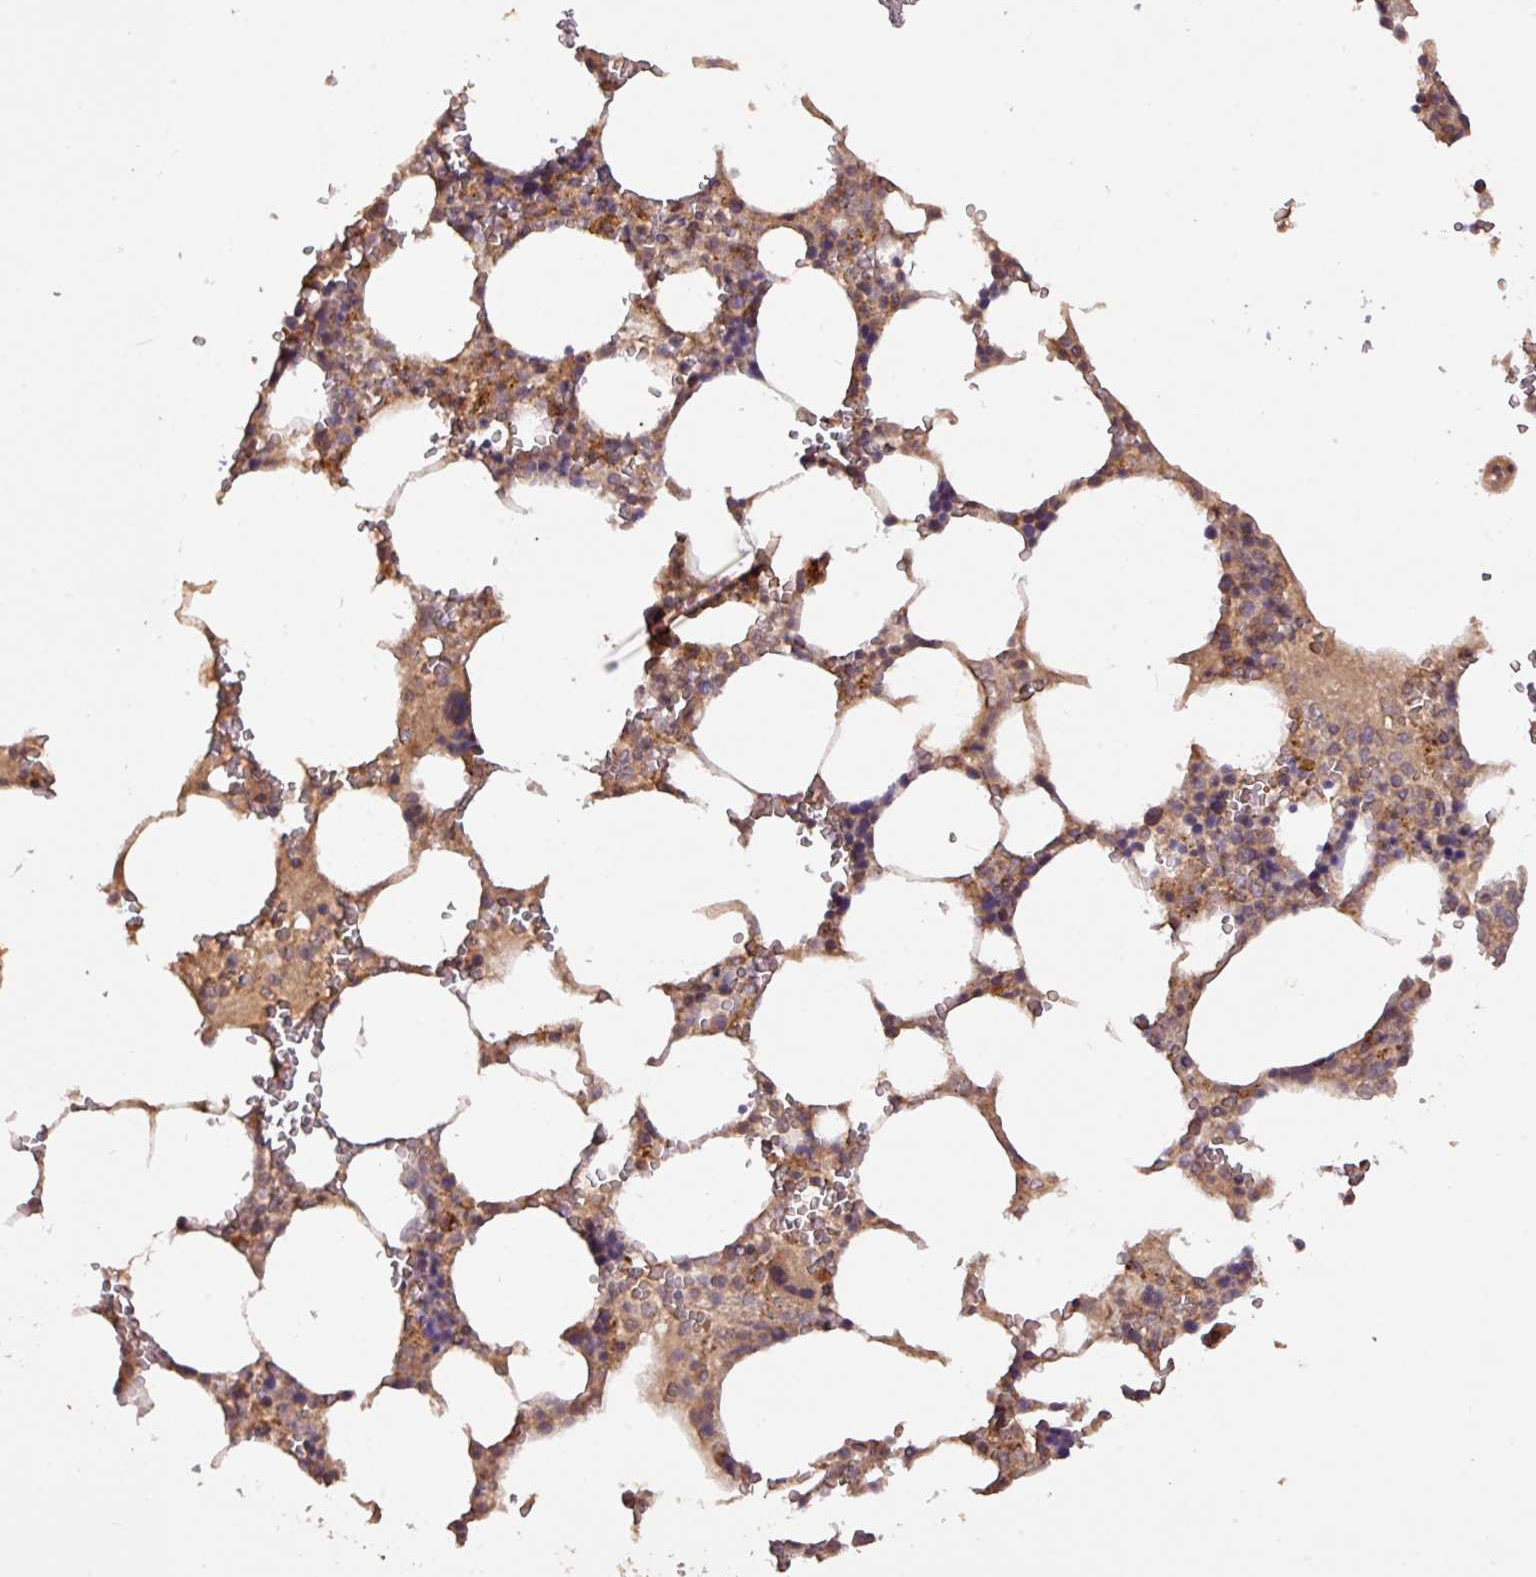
{"staining": {"intensity": "moderate", "quantity": "<25%", "location": "cytoplasmic/membranous"}, "tissue": "bone marrow", "cell_type": "Hematopoietic cells", "image_type": "normal", "snomed": [{"axis": "morphology", "description": "Normal tissue, NOS"}, {"axis": "topography", "description": "Bone marrow"}], "caption": "Immunohistochemistry of unremarkable bone marrow exhibits low levels of moderate cytoplasmic/membranous positivity in about <25% of hematopoietic cells.", "gene": "YPEL1", "patient": {"sex": "male", "age": 64}}